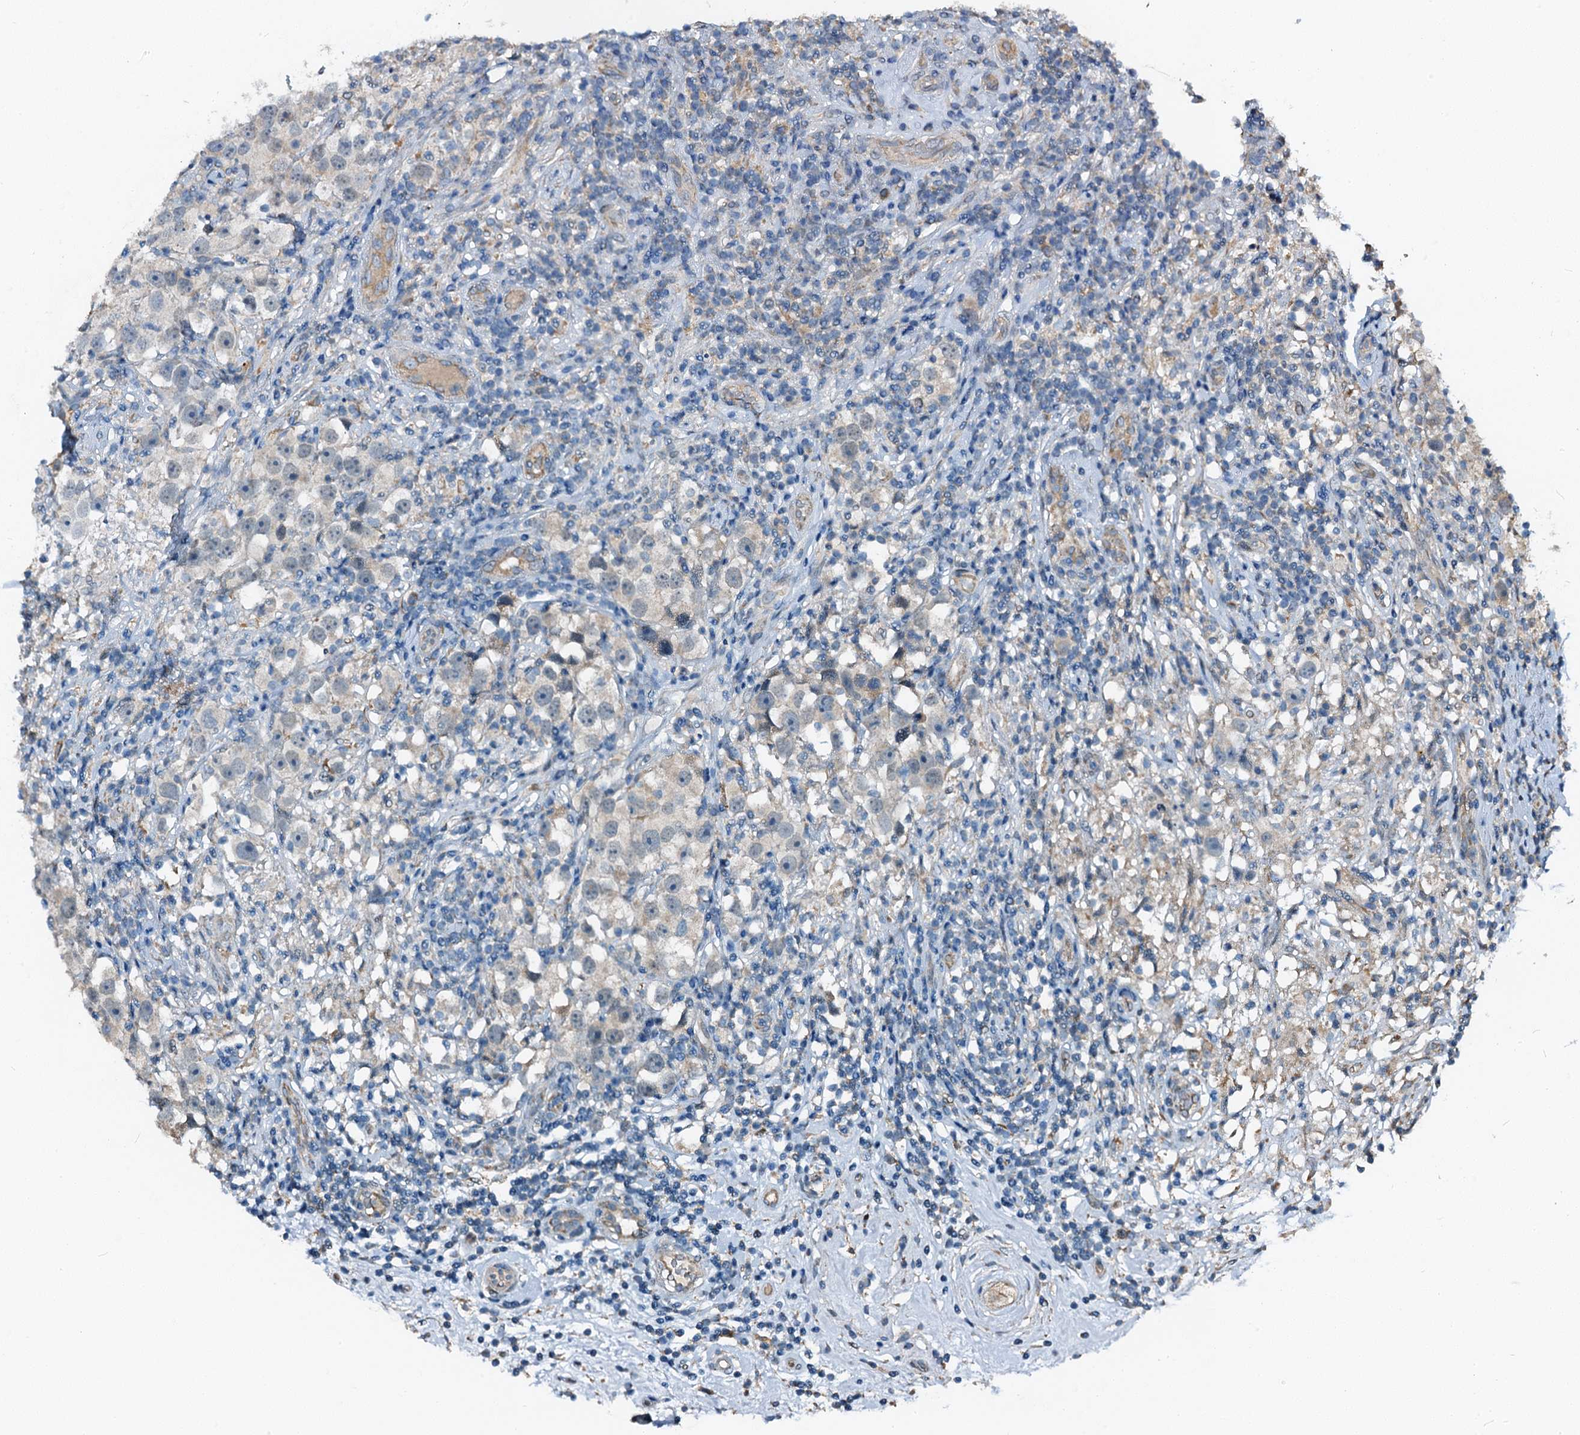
{"staining": {"intensity": "negative", "quantity": "none", "location": "none"}, "tissue": "testis cancer", "cell_type": "Tumor cells", "image_type": "cancer", "snomed": [{"axis": "morphology", "description": "Seminoma, NOS"}, {"axis": "topography", "description": "Testis"}], "caption": "Immunohistochemical staining of human testis seminoma shows no significant positivity in tumor cells.", "gene": "ZNF606", "patient": {"sex": "male", "age": 49}}